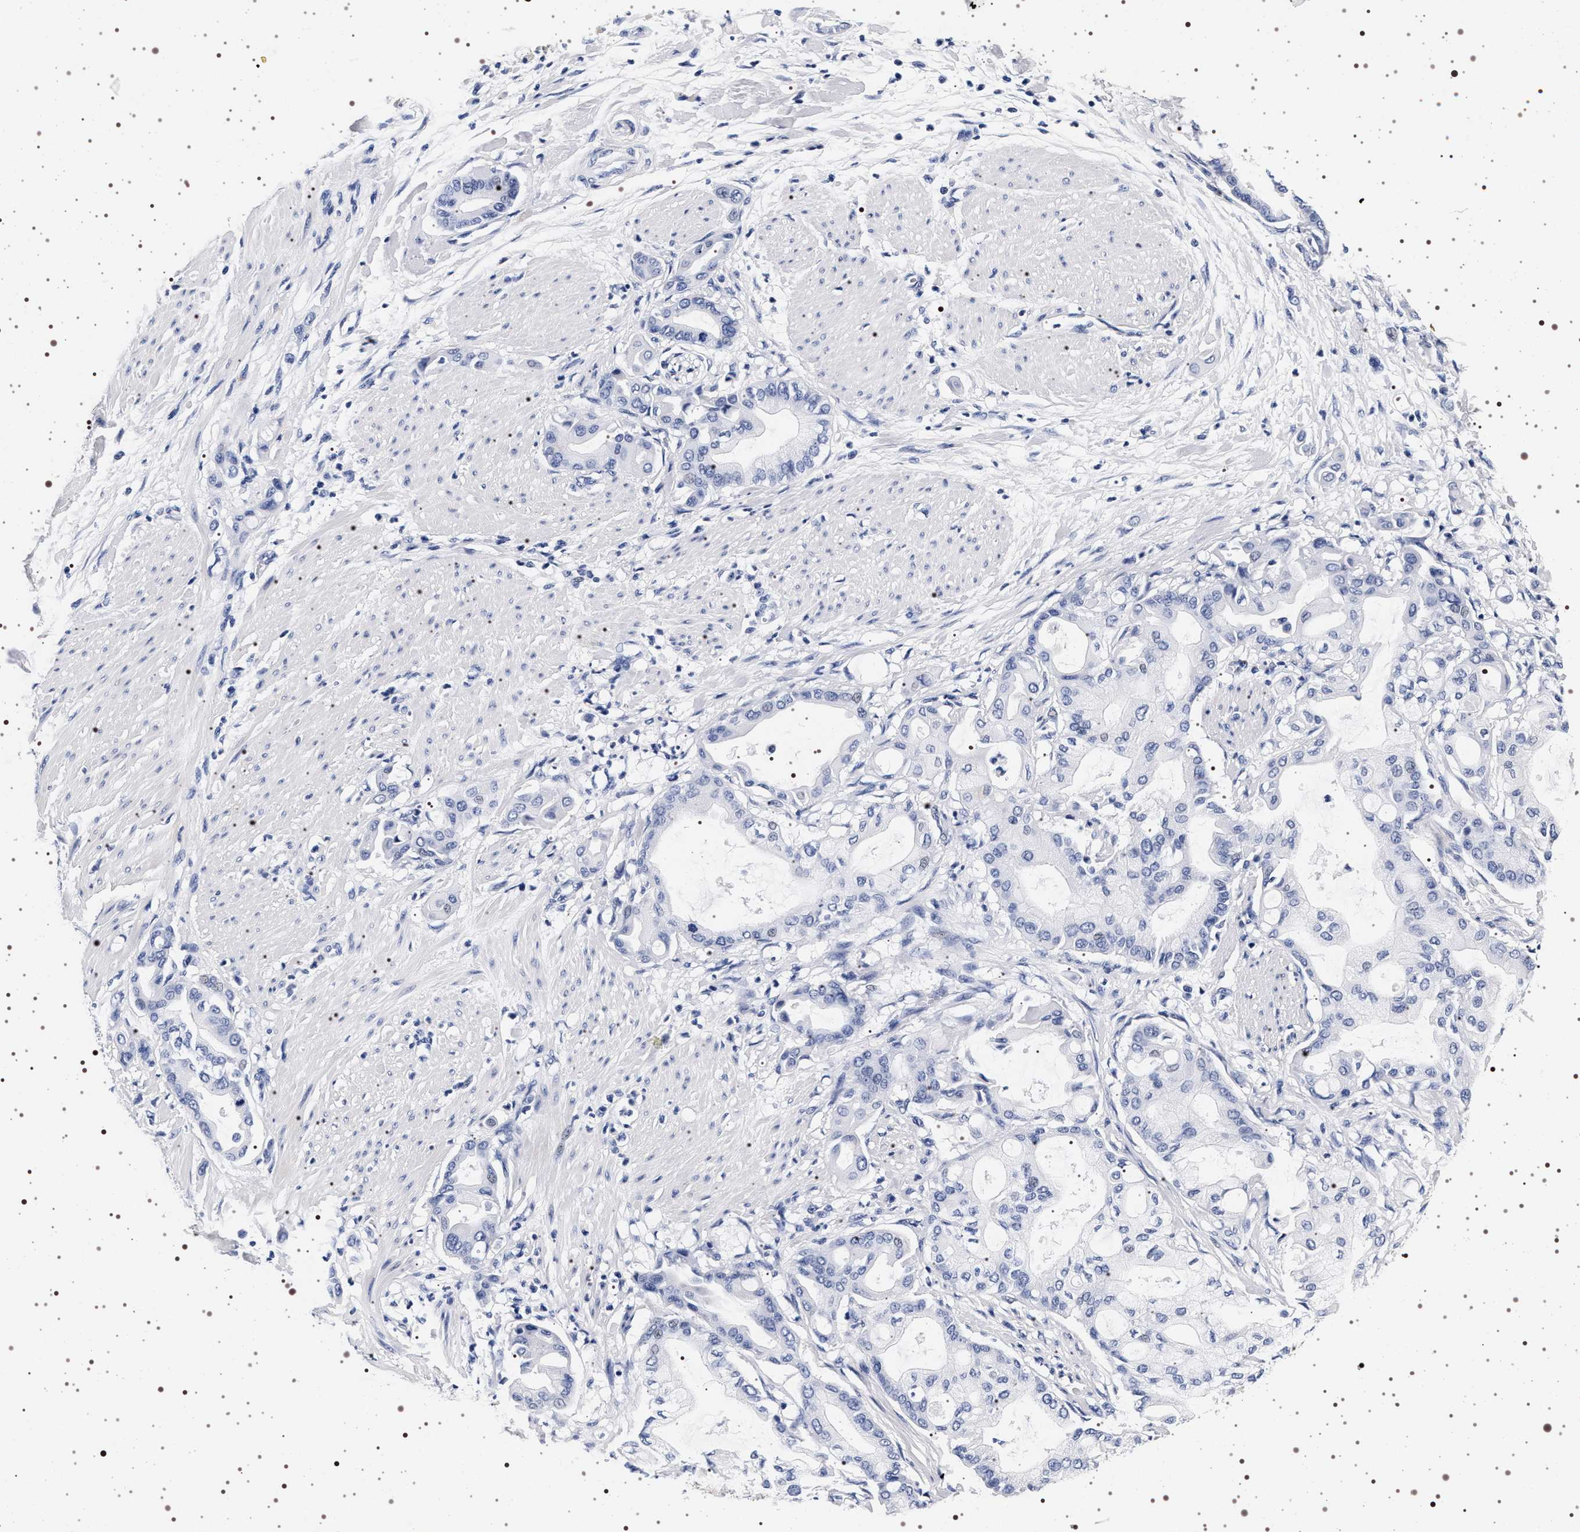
{"staining": {"intensity": "negative", "quantity": "none", "location": "none"}, "tissue": "pancreatic cancer", "cell_type": "Tumor cells", "image_type": "cancer", "snomed": [{"axis": "morphology", "description": "Adenocarcinoma, NOS"}, {"axis": "morphology", "description": "Adenocarcinoma, metastatic, NOS"}, {"axis": "topography", "description": "Lymph node"}, {"axis": "topography", "description": "Pancreas"}, {"axis": "topography", "description": "Duodenum"}], "caption": "DAB (3,3'-diaminobenzidine) immunohistochemical staining of pancreatic cancer (adenocarcinoma) demonstrates no significant expression in tumor cells. (Stains: DAB (3,3'-diaminobenzidine) immunohistochemistry with hematoxylin counter stain, Microscopy: brightfield microscopy at high magnification).", "gene": "SYN1", "patient": {"sex": "female", "age": 64}}